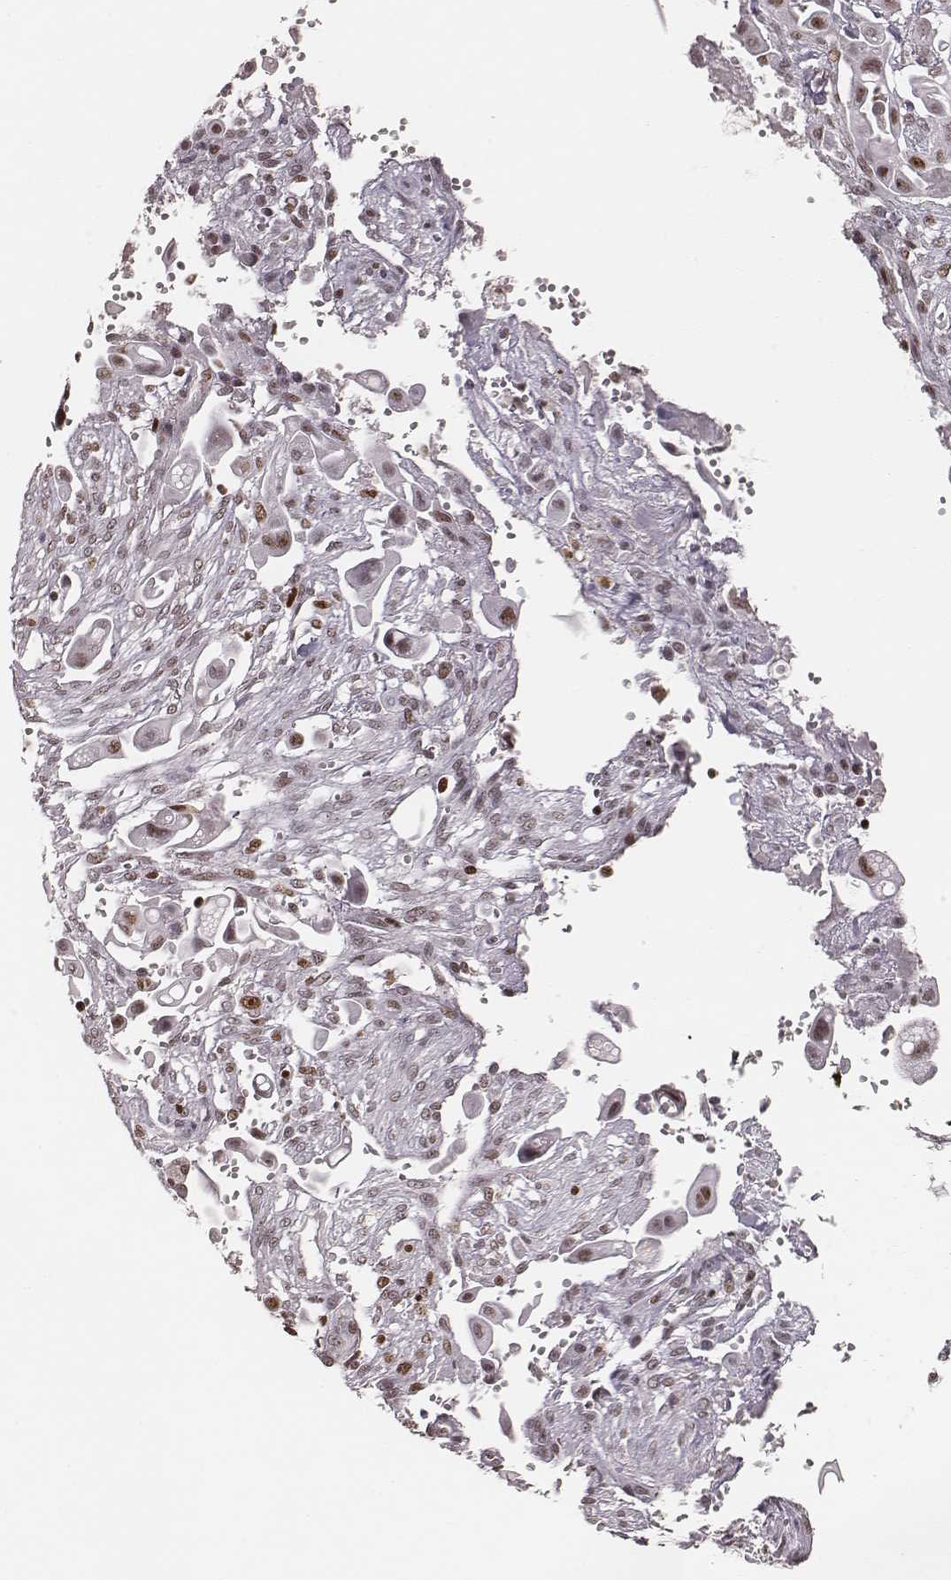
{"staining": {"intensity": "moderate", "quantity": ">75%", "location": "nuclear"}, "tissue": "pancreatic cancer", "cell_type": "Tumor cells", "image_type": "cancer", "snomed": [{"axis": "morphology", "description": "Adenocarcinoma, NOS"}, {"axis": "topography", "description": "Pancreas"}], "caption": "Approximately >75% of tumor cells in human pancreatic cancer (adenocarcinoma) exhibit moderate nuclear protein staining as visualized by brown immunohistochemical staining.", "gene": "PARP1", "patient": {"sex": "male", "age": 50}}